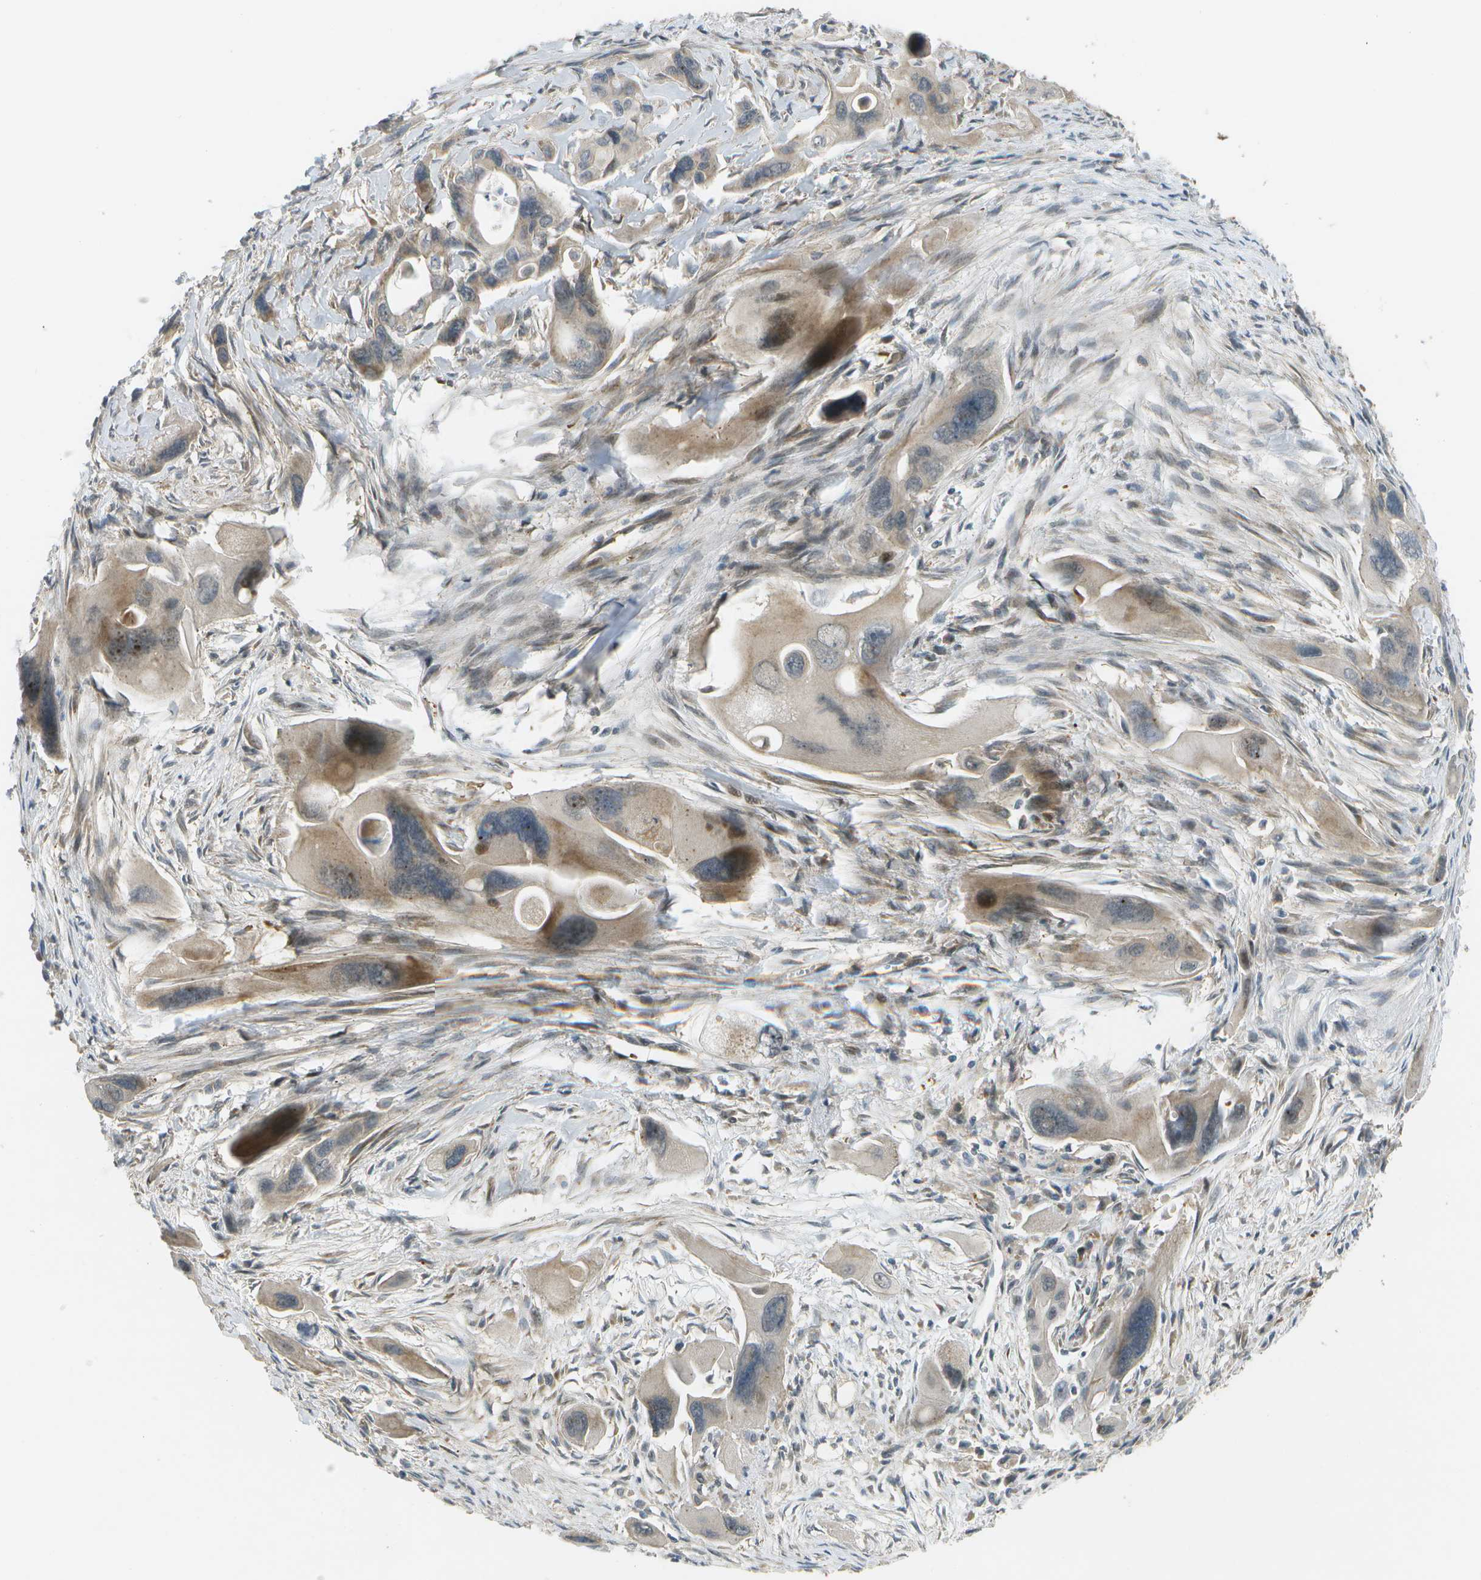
{"staining": {"intensity": "weak", "quantity": ">75%", "location": "cytoplasmic/membranous"}, "tissue": "pancreatic cancer", "cell_type": "Tumor cells", "image_type": "cancer", "snomed": [{"axis": "morphology", "description": "Adenocarcinoma, NOS"}, {"axis": "topography", "description": "Pancreas"}], "caption": "A histopathology image of pancreatic cancer (adenocarcinoma) stained for a protein shows weak cytoplasmic/membranous brown staining in tumor cells.", "gene": "WNK2", "patient": {"sex": "male", "age": 73}}